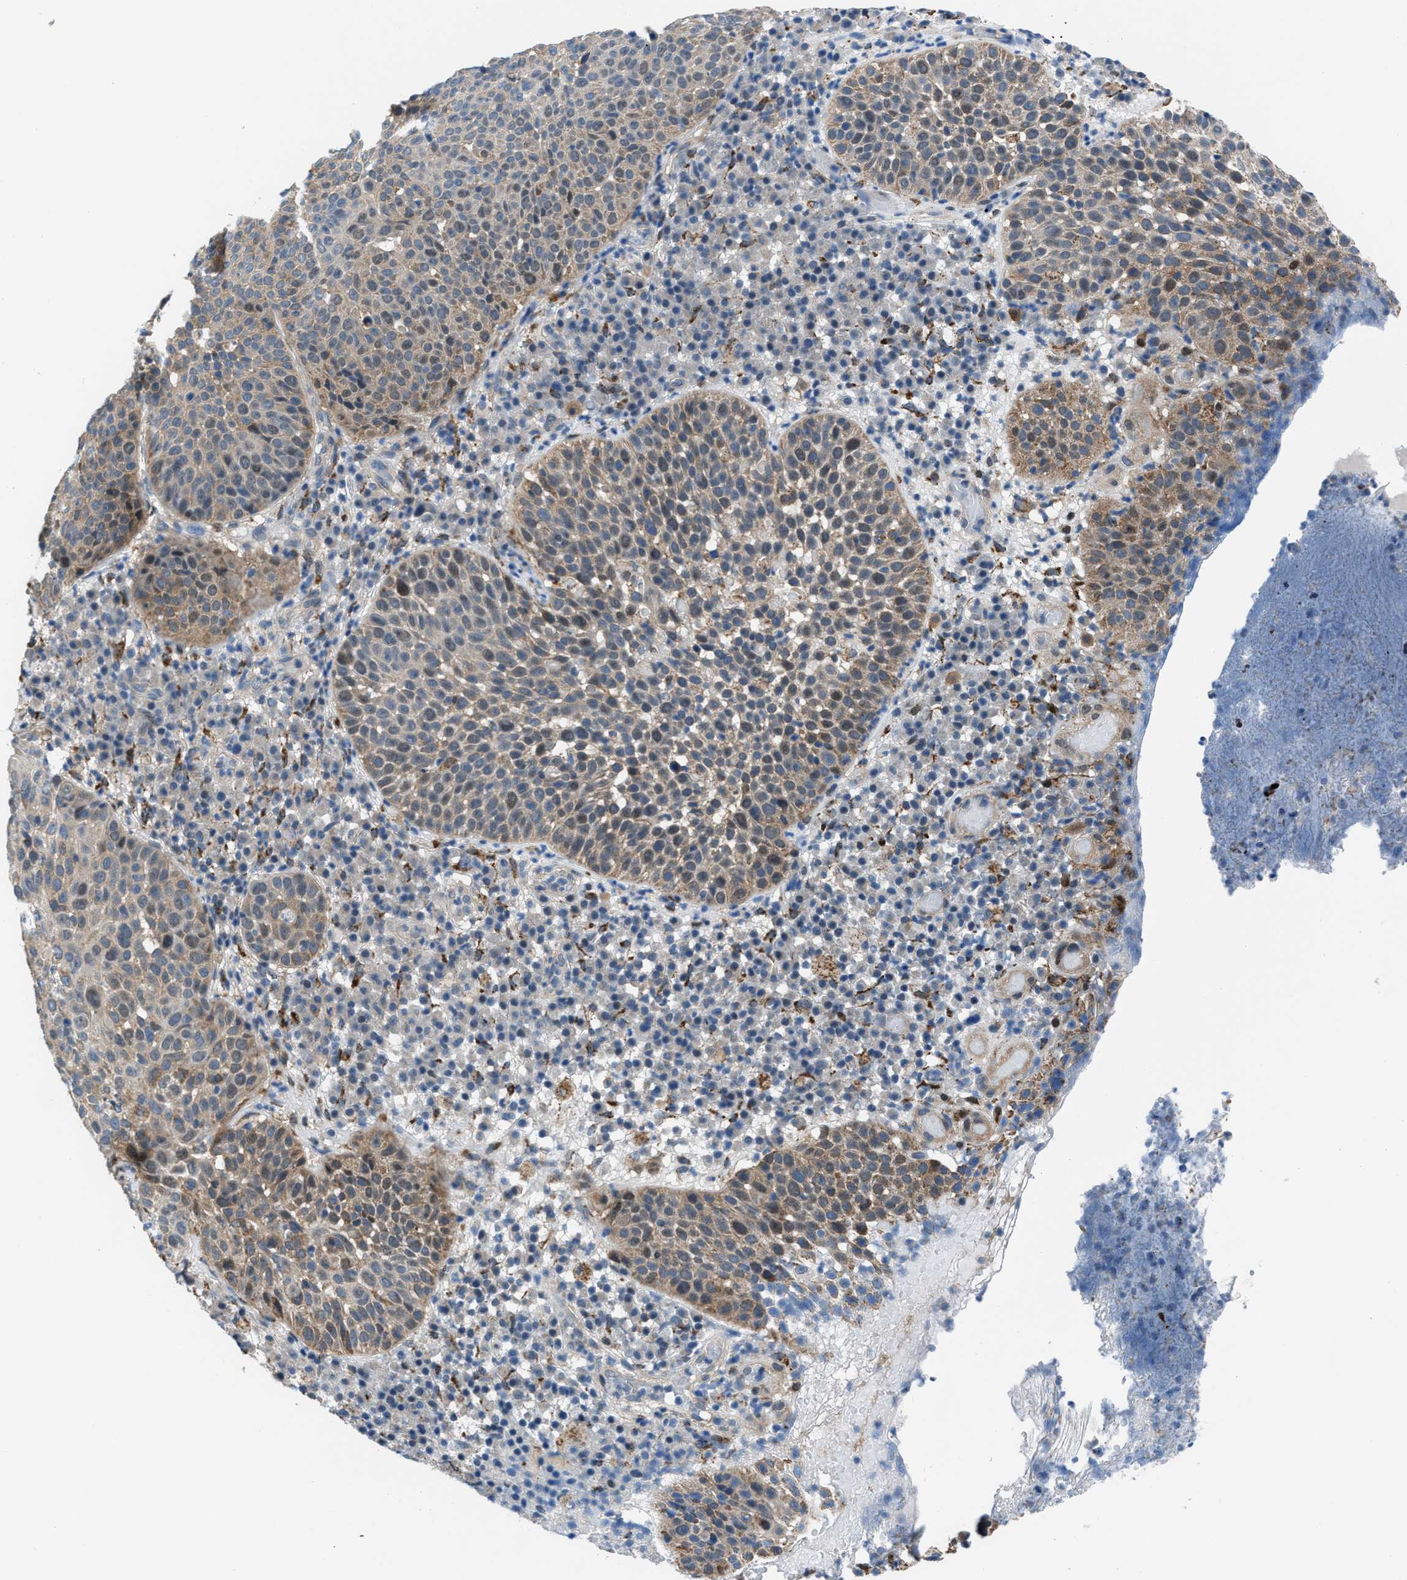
{"staining": {"intensity": "moderate", "quantity": ">75%", "location": "cytoplasmic/membranous"}, "tissue": "skin cancer", "cell_type": "Tumor cells", "image_type": "cancer", "snomed": [{"axis": "morphology", "description": "Squamous cell carcinoma in situ, NOS"}, {"axis": "morphology", "description": "Squamous cell carcinoma, NOS"}, {"axis": "topography", "description": "Skin"}], "caption": "Skin cancer tissue shows moderate cytoplasmic/membranous expression in approximately >75% of tumor cells, visualized by immunohistochemistry.", "gene": "TMEM45B", "patient": {"sex": "male", "age": 93}}